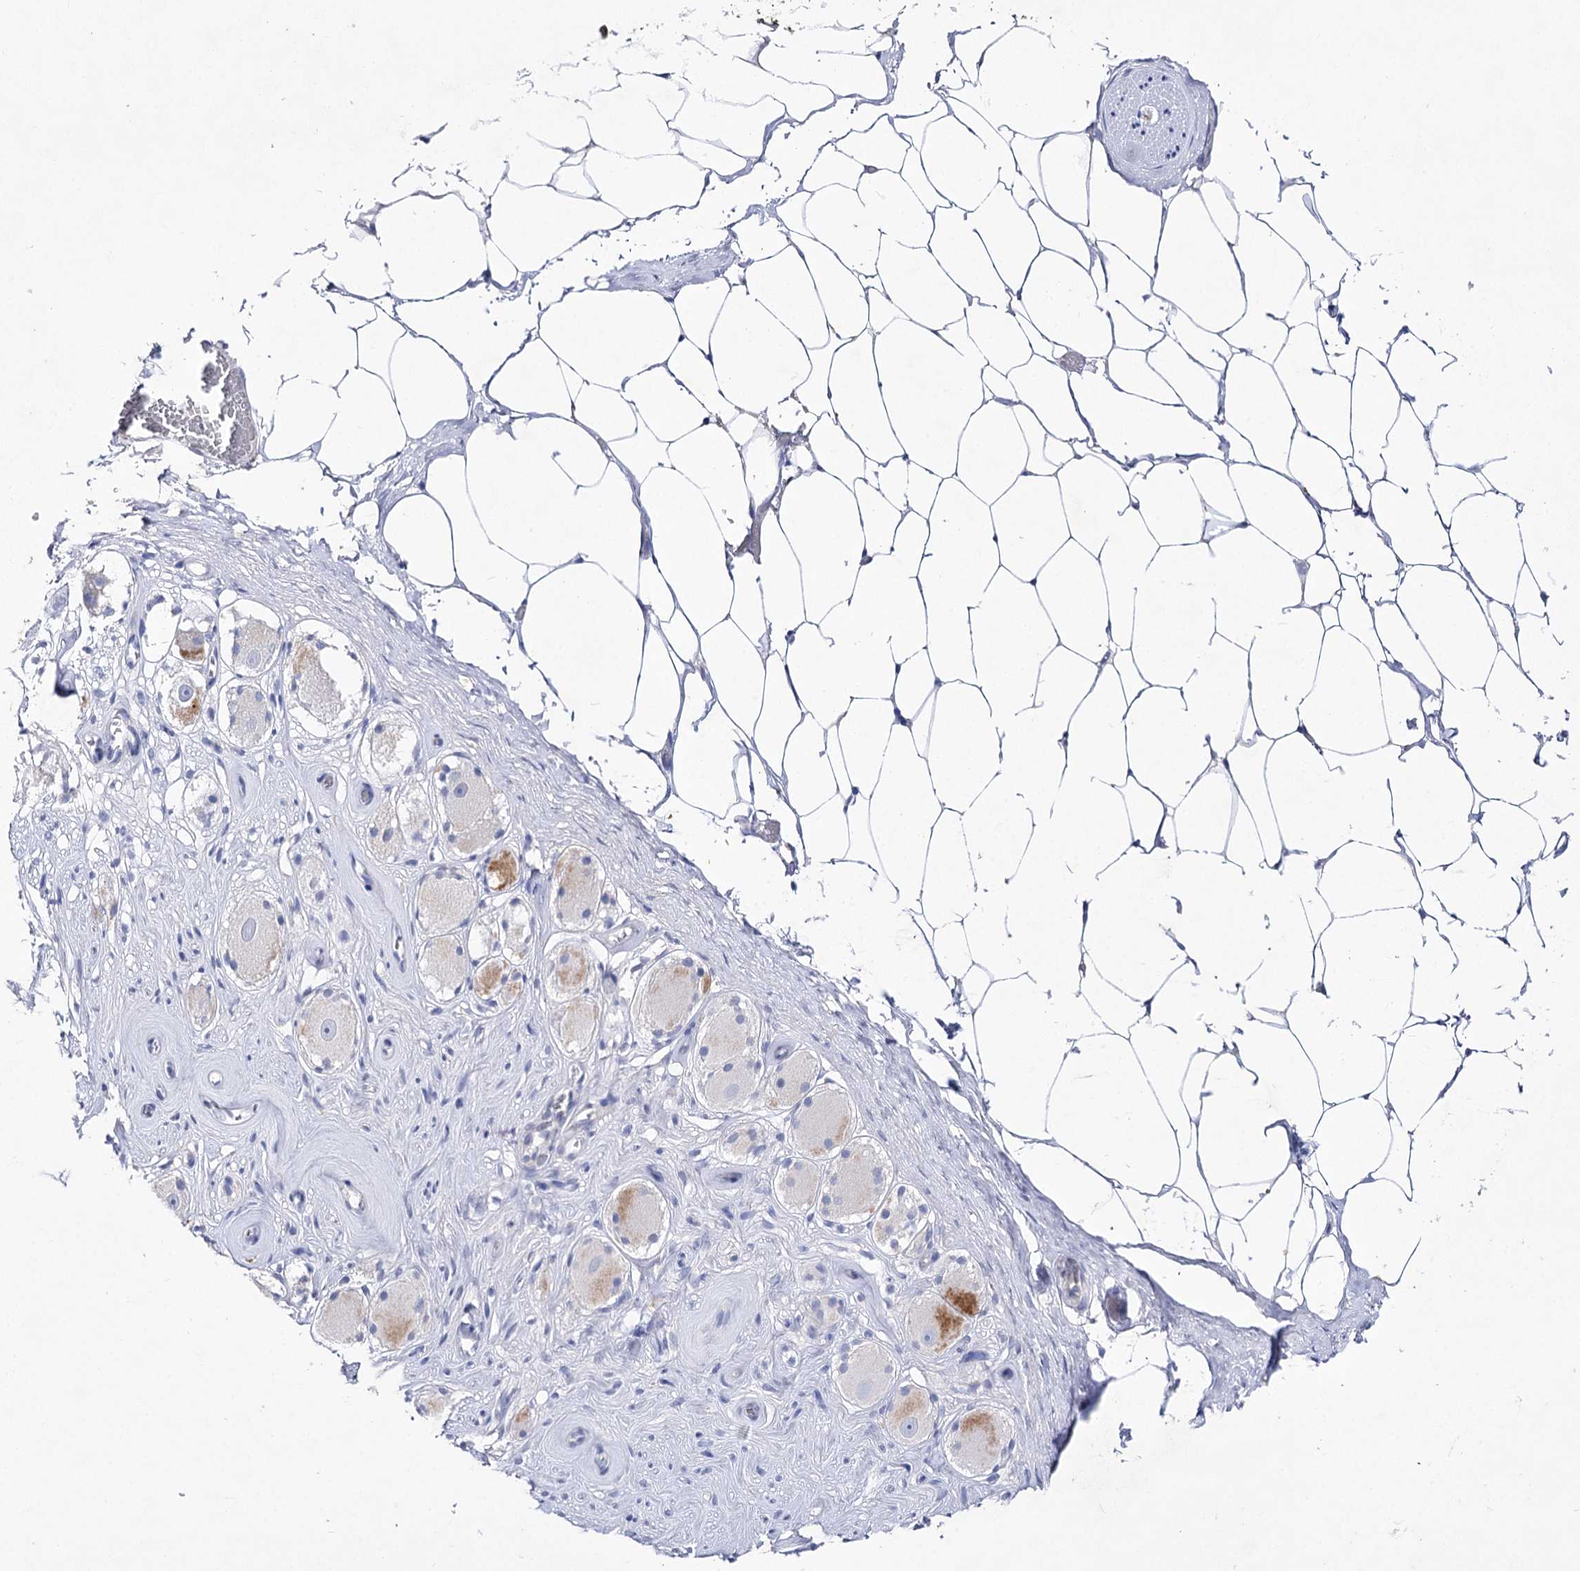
{"staining": {"intensity": "weak", "quantity": "<25%", "location": "cytoplasmic/membranous"}, "tissue": "adipose tissue", "cell_type": "Adipocytes", "image_type": "normal", "snomed": [{"axis": "morphology", "description": "Normal tissue, NOS"}, {"axis": "morphology", "description": "Adenocarcinoma, Low grade"}, {"axis": "topography", "description": "Prostate"}, {"axis": "topography", "description": "Peripheral nerve tissue"}], "caption": "This histopathology image is of unremarkable adipose tissue stained with immunohistochemistry (IHC) to label a protein in brown with the nuclei are counter-stained blue. There is no expression in adipocytes. (Immunohistochemistry (ihc), brightfield microscopy, high magnification).", "gene": "LRRC14B", "patient": {"sex": "male", "age": 63}}